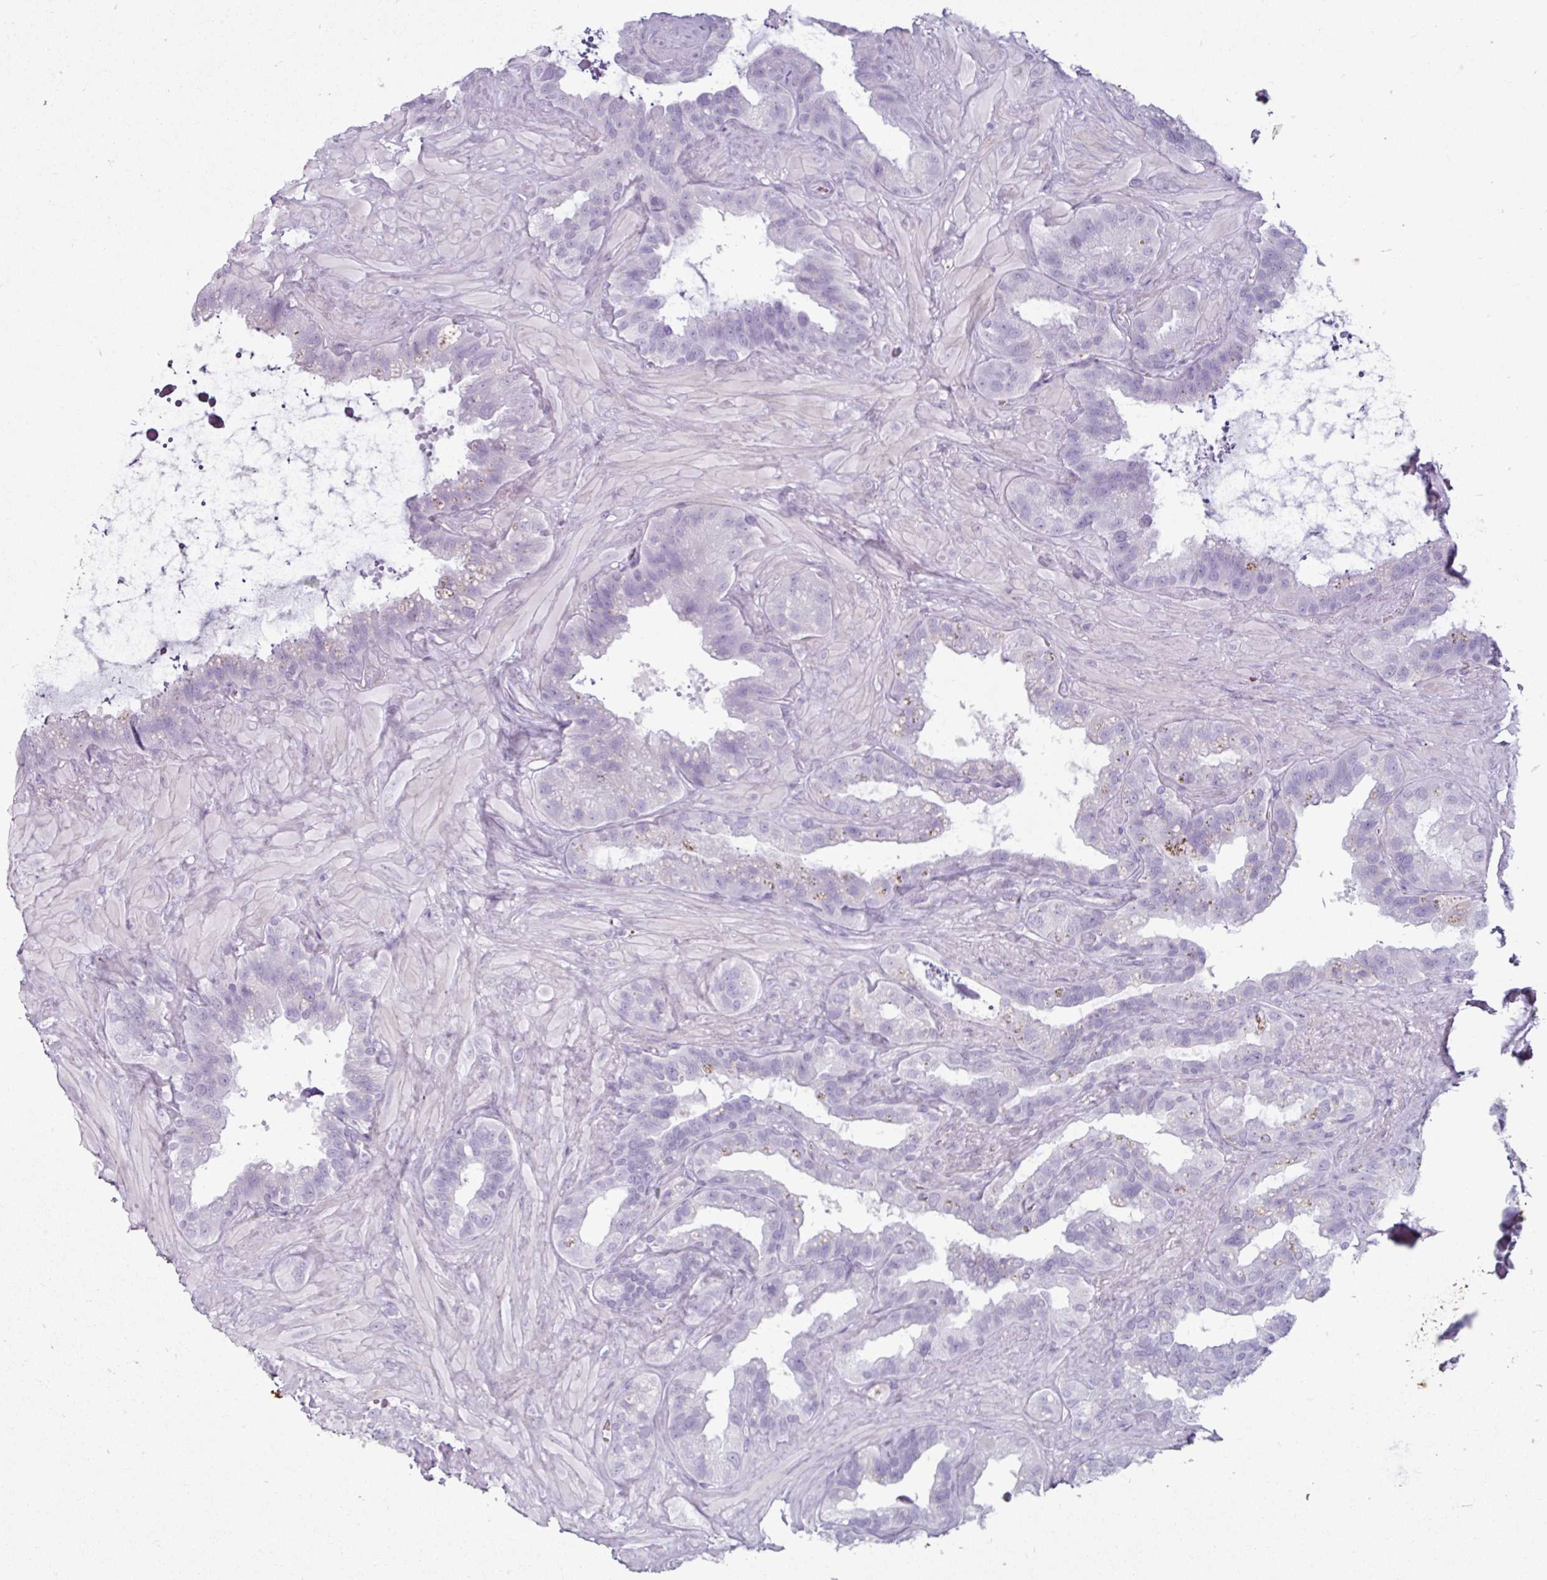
{"staining": {"intensity": "negative", "quantity": "none", "location": "none"}, "tissue": "seminal vesicle", "cell_type": "Glandular cells", "image_type": "normal", "snomed": [{"axis": "morphology", "description": "Normal tissue, NOS"}, {"axis": "topography", "description": "Seminal veicle"}, {"axis": "topography", "description": "Peripheral nerve tissue"}], "caption": "IHC of unremarkable seminal vesicle demonstrates no expression in glandular cells. Brightfield microscopy of immunohistochemistry (IHC) stained with DAB (3,3'-diaminobenzidine) (brown) and hematoxylin (blue), captured at high magnification.", "gene": "CLCA1", "patient": {"sex": "male", "age": 76}}